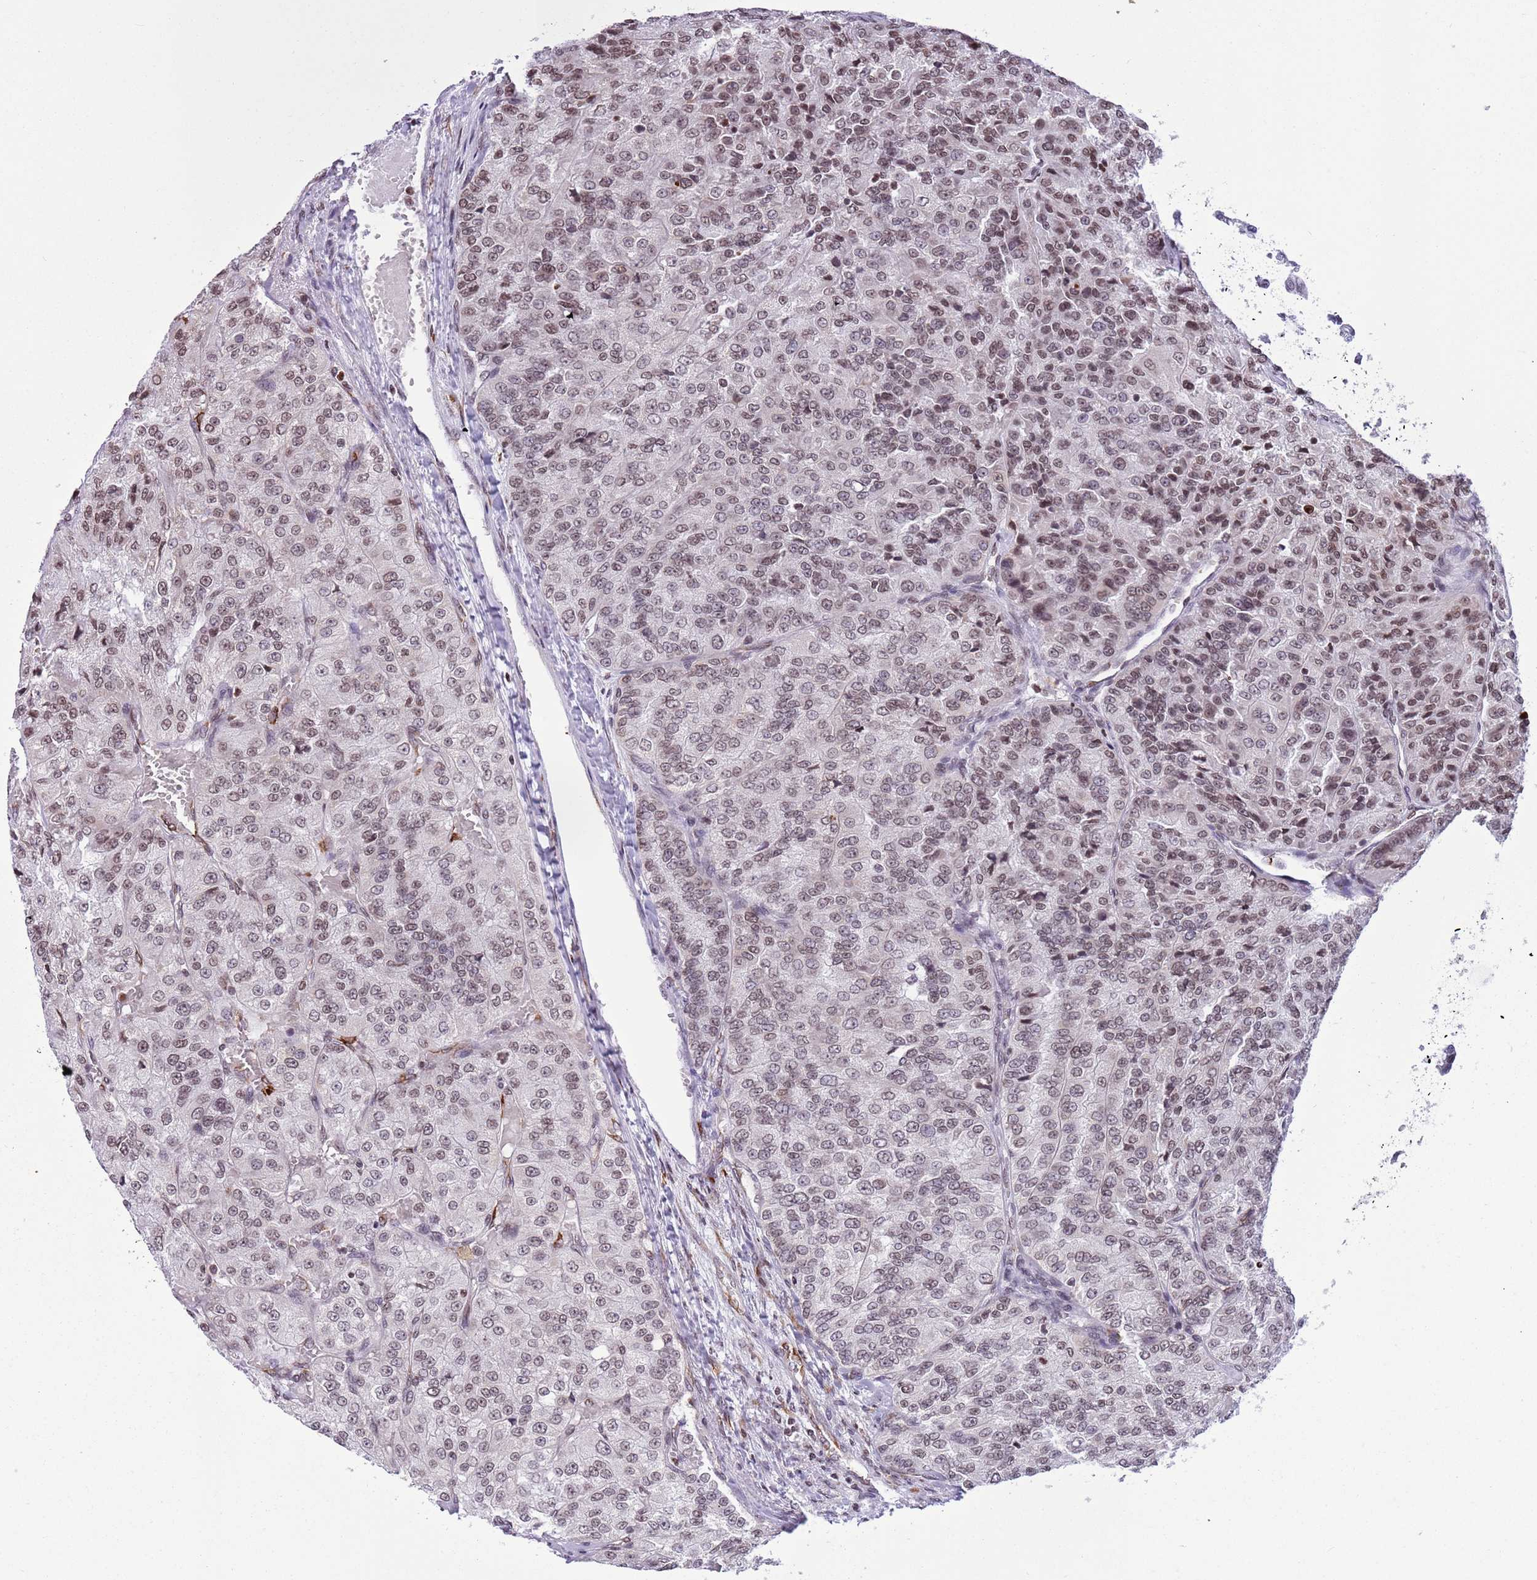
{"staining": {"intensity": "moderate", "quantity": ">75%", "location": "nuclear"}, "tissue": "renal cancer", "cell_type": "Tumor cells", "image_type": "cancer", "snomed": [{"axis": "morphology", "description": "Adenocarcinoma, NOS"}, {"axis": "topography", "description": "Kidney"}], "caption": "Brown immunohistochemical staining in renal adenocarcinoma displays moderate nuclear positivity in about >75% of tumor cells.", "gene": "NRIP1", "patient": {"sex": "female", "age": 63}}